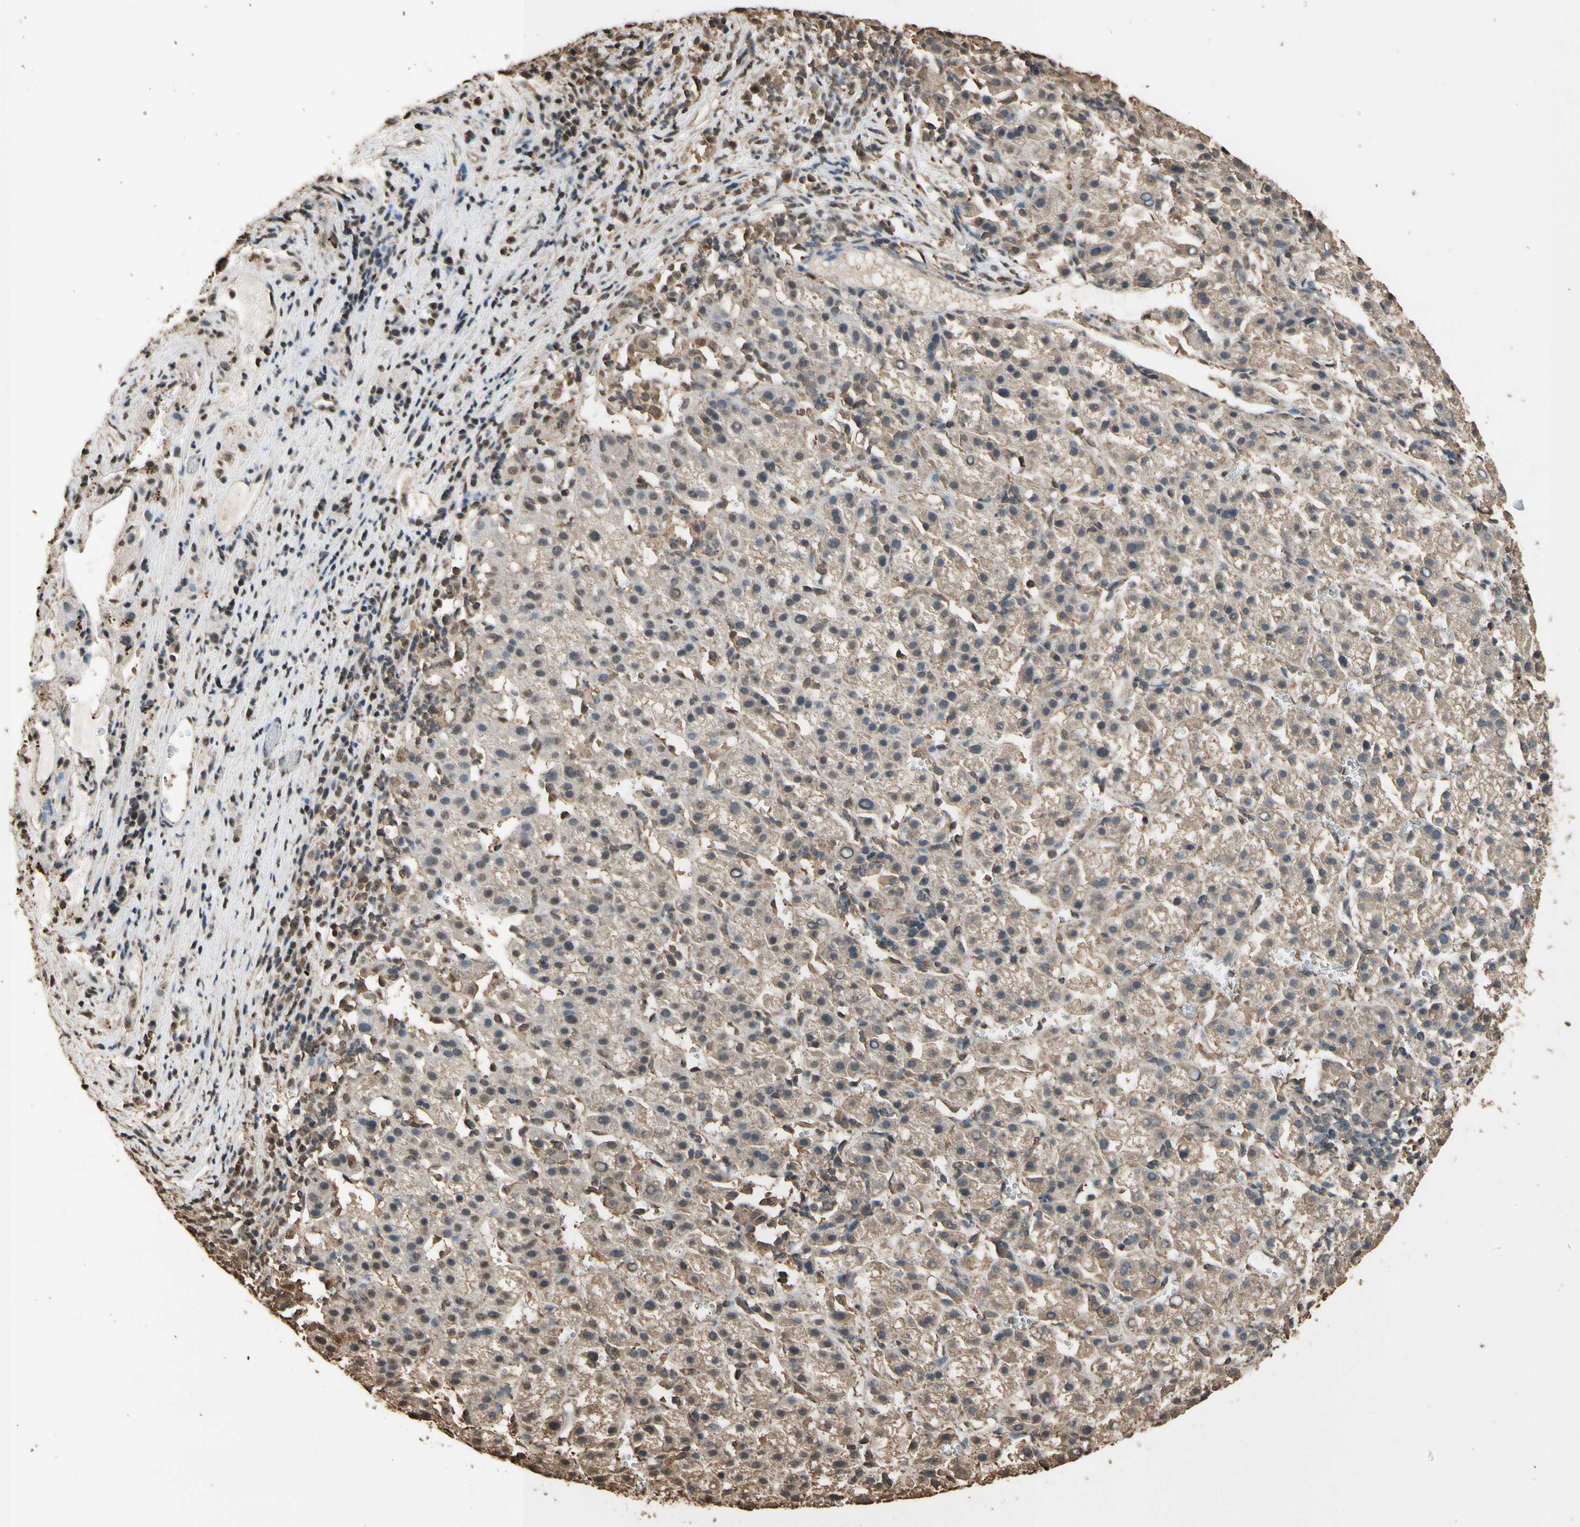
{"staining": {"intensity": "moderate", "quantity": "25%-75%", "location": "cytoplasmic/membranous,nuclear"}, "tissue": "liver cancer", "cell_type": "Tumor cells", "image_type": "cancer", "snomed": [{"axis": "morphology", "description": "Carcinoma, Hepatocellular, NOS"}, {"axis": "topography", "description": "Liver"}], "caption": "Hepatocellular carcinoma (liver) stained with a protein marker shows moderate staining in tumor cells.", "gene": "TNFSF13B", "patient": {"sex": "female", "age": 58}}